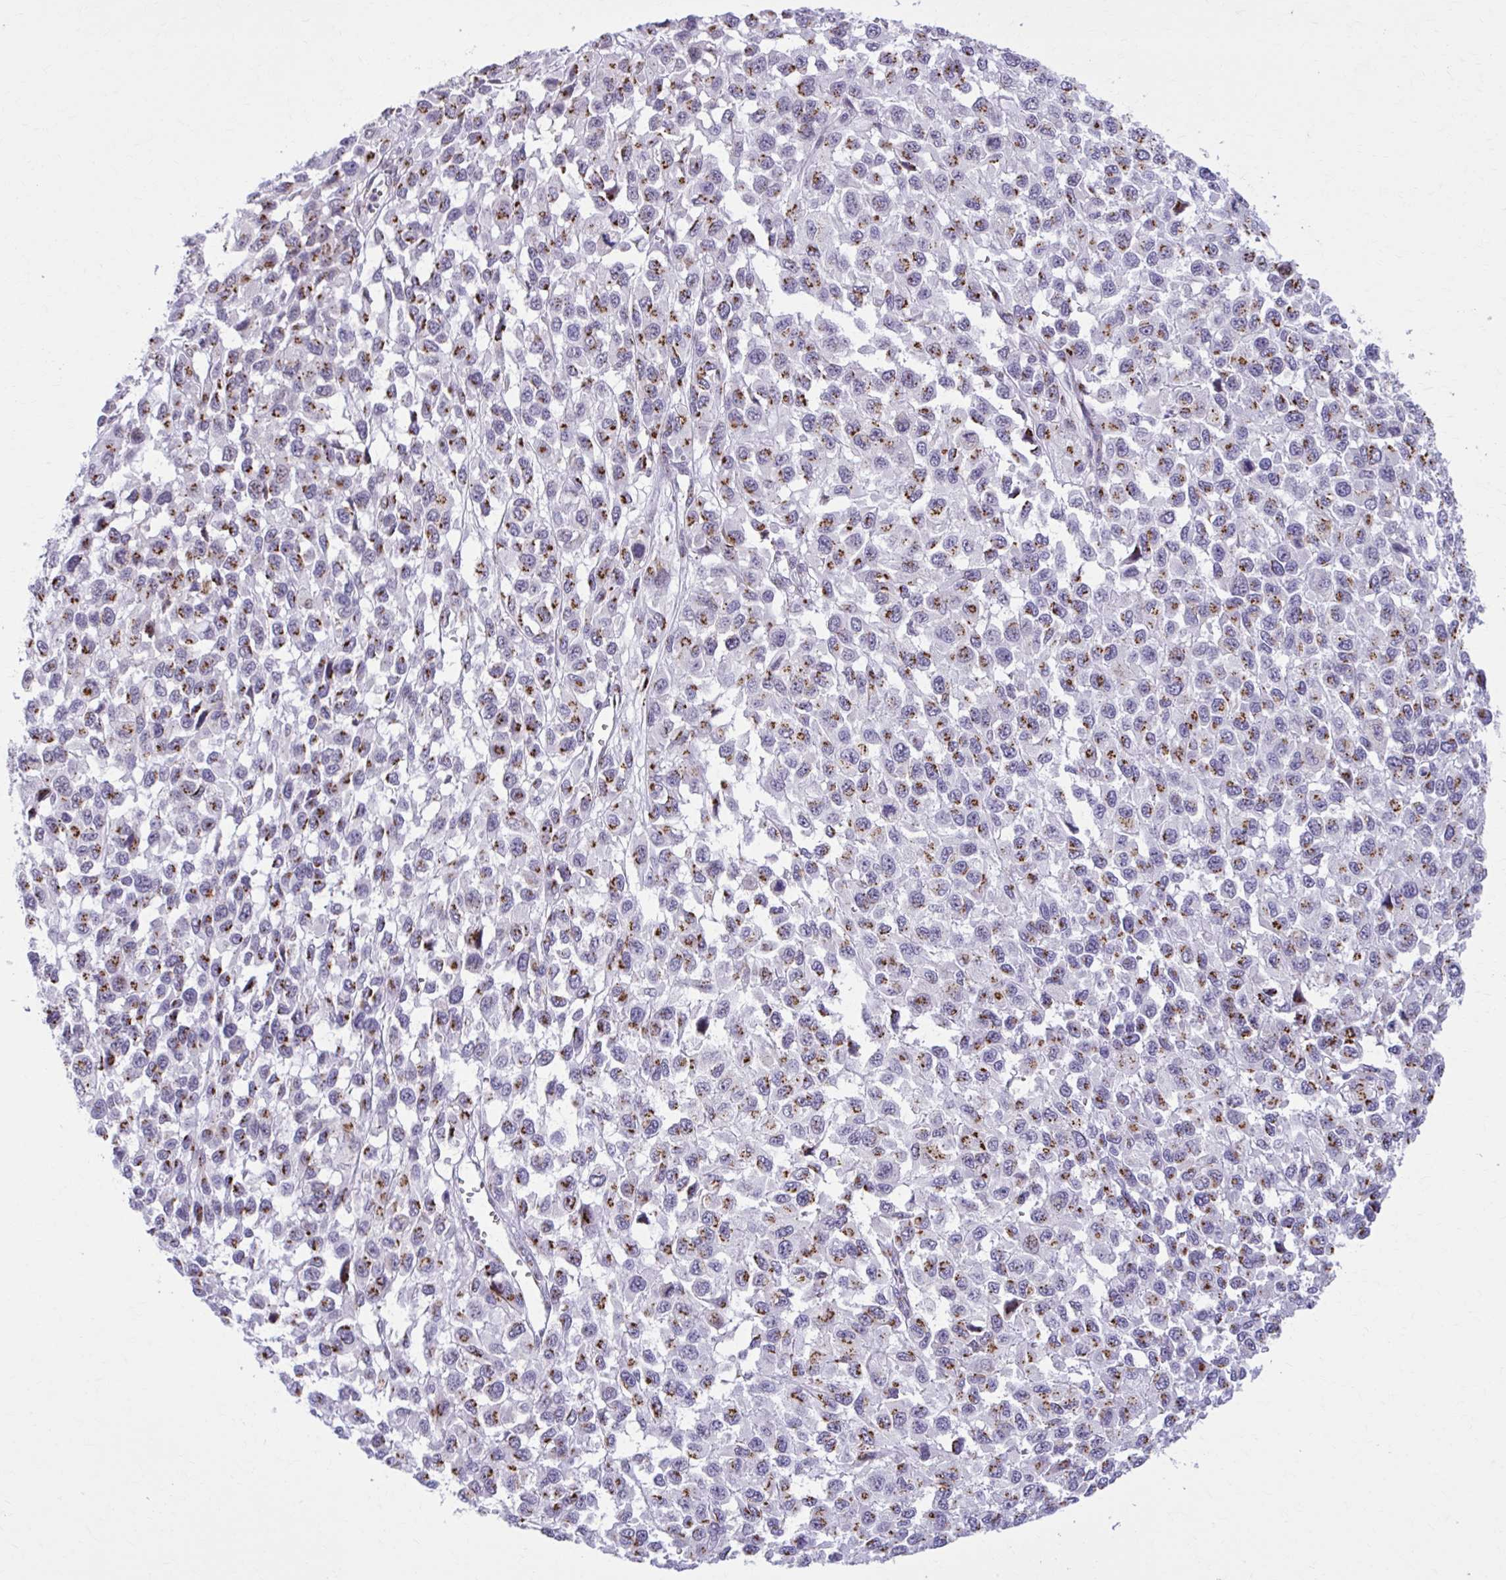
{"staining": {"intensity": "strong", "quantity": ">75%", "location": "cytoplasmic/membranous"}, "tissue": "melanoma", "cell_type": "Tumor cells", "image_type": "cancer", "snomed": [{"axis": "morphology", "description": "Malignant melanoma, NOS"}, {"axis": "topography", "description": "Skin"}], "caption": "Tumor cells reveal strong cytoplasmic/membranous staining in approximately >75% of cells in melanoma.", "gene": "ZNF682", "patient": {"sex": "male", "age": 62}}